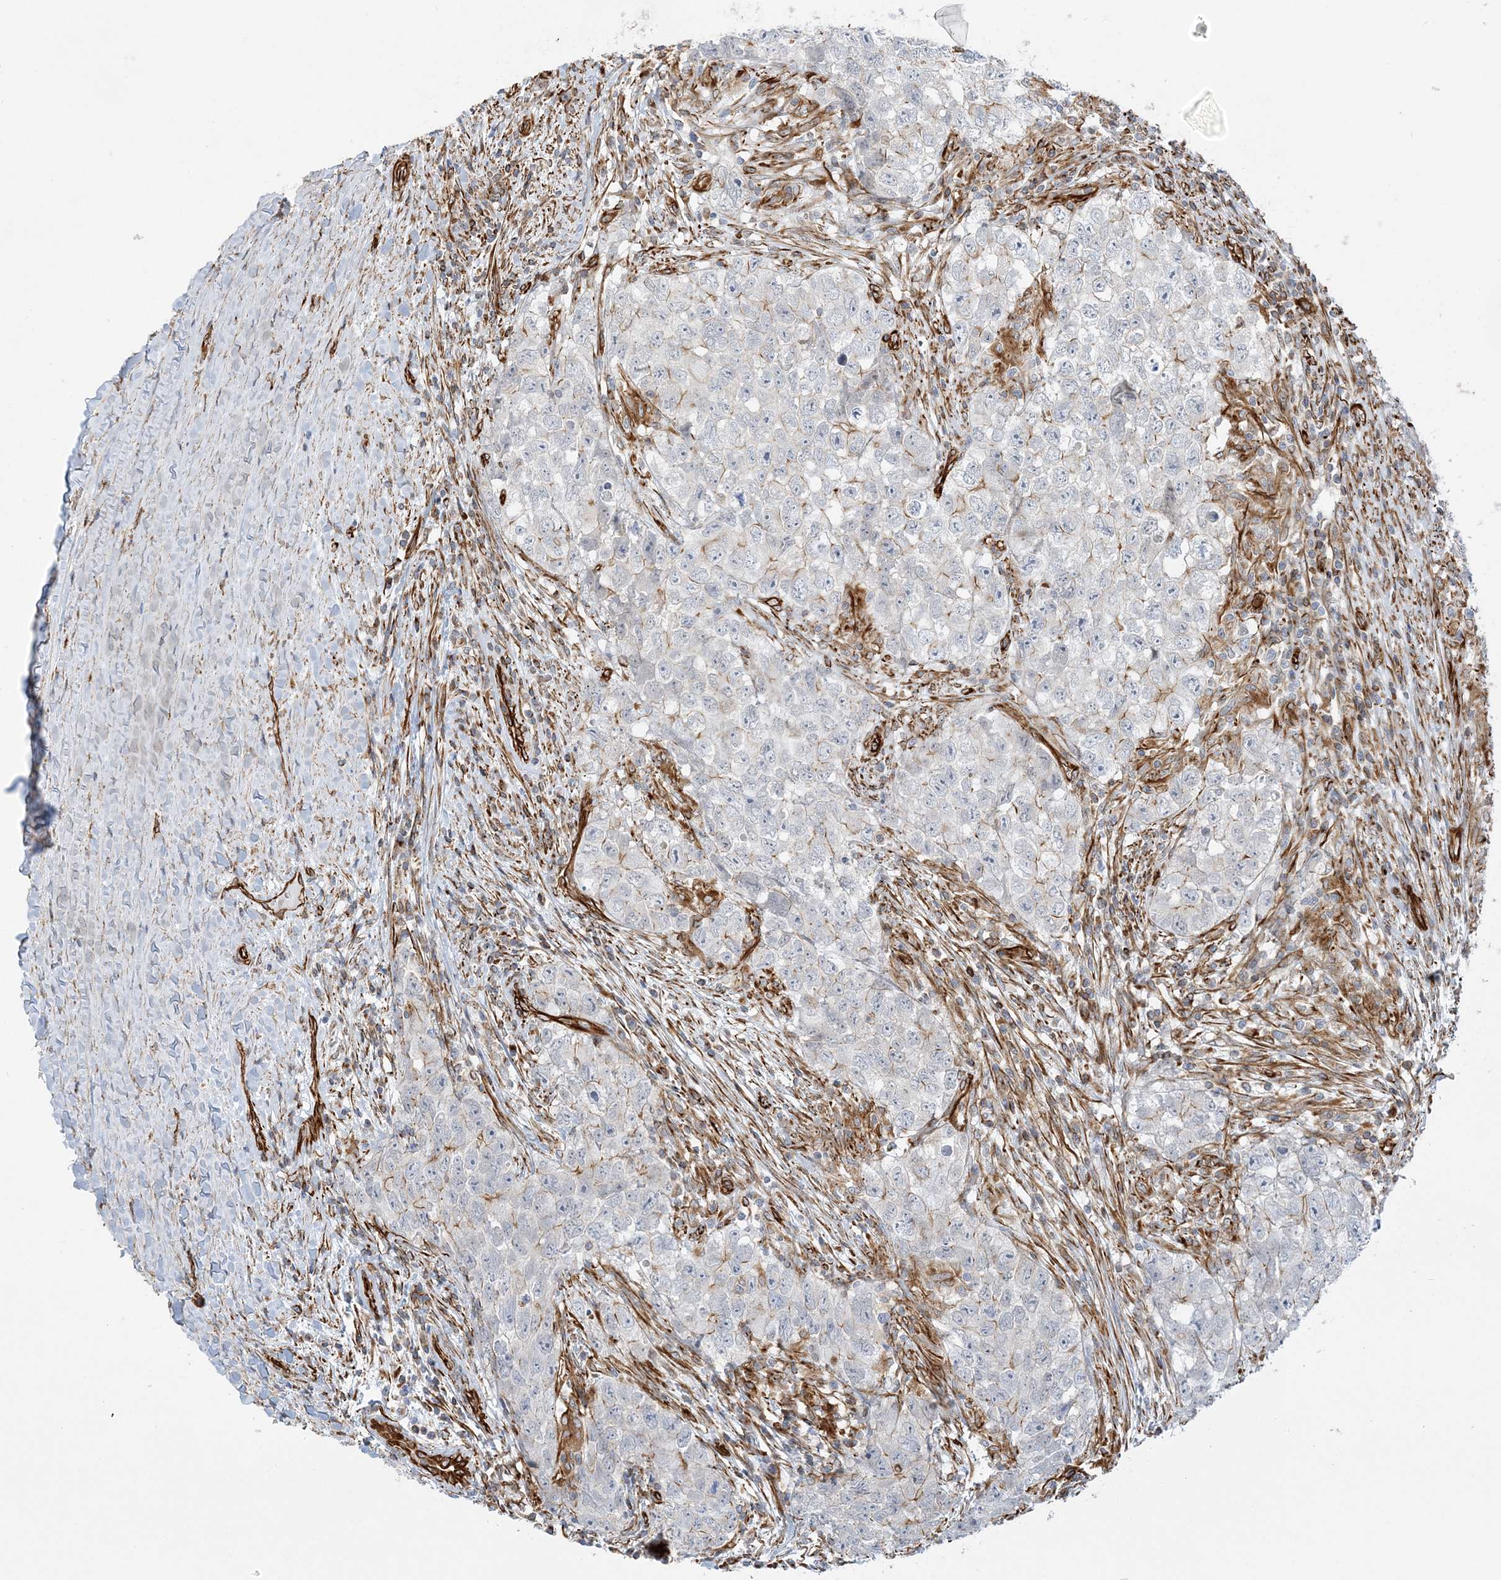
{"staining": {"intensity": "negative", "quantity": "none", "location": "none"}, "tissue": "testis cancer", "cell_type": "Tumor cells", "image_type": "cancer", "snomed": [{"axis": "morphology", "description": "Seminoma, NOS"}, {"axis": "morphology", "description": "Carcinoma, Embryonal, NOS"}, {"axis": "topography", "description": "Testis"}], "caption": "A micrograph of testis cancer stained for a protein reveals no brown staining in tumor cells.", "gene": "SCLT1", "patient": {"sex": "male", "age": 43}}